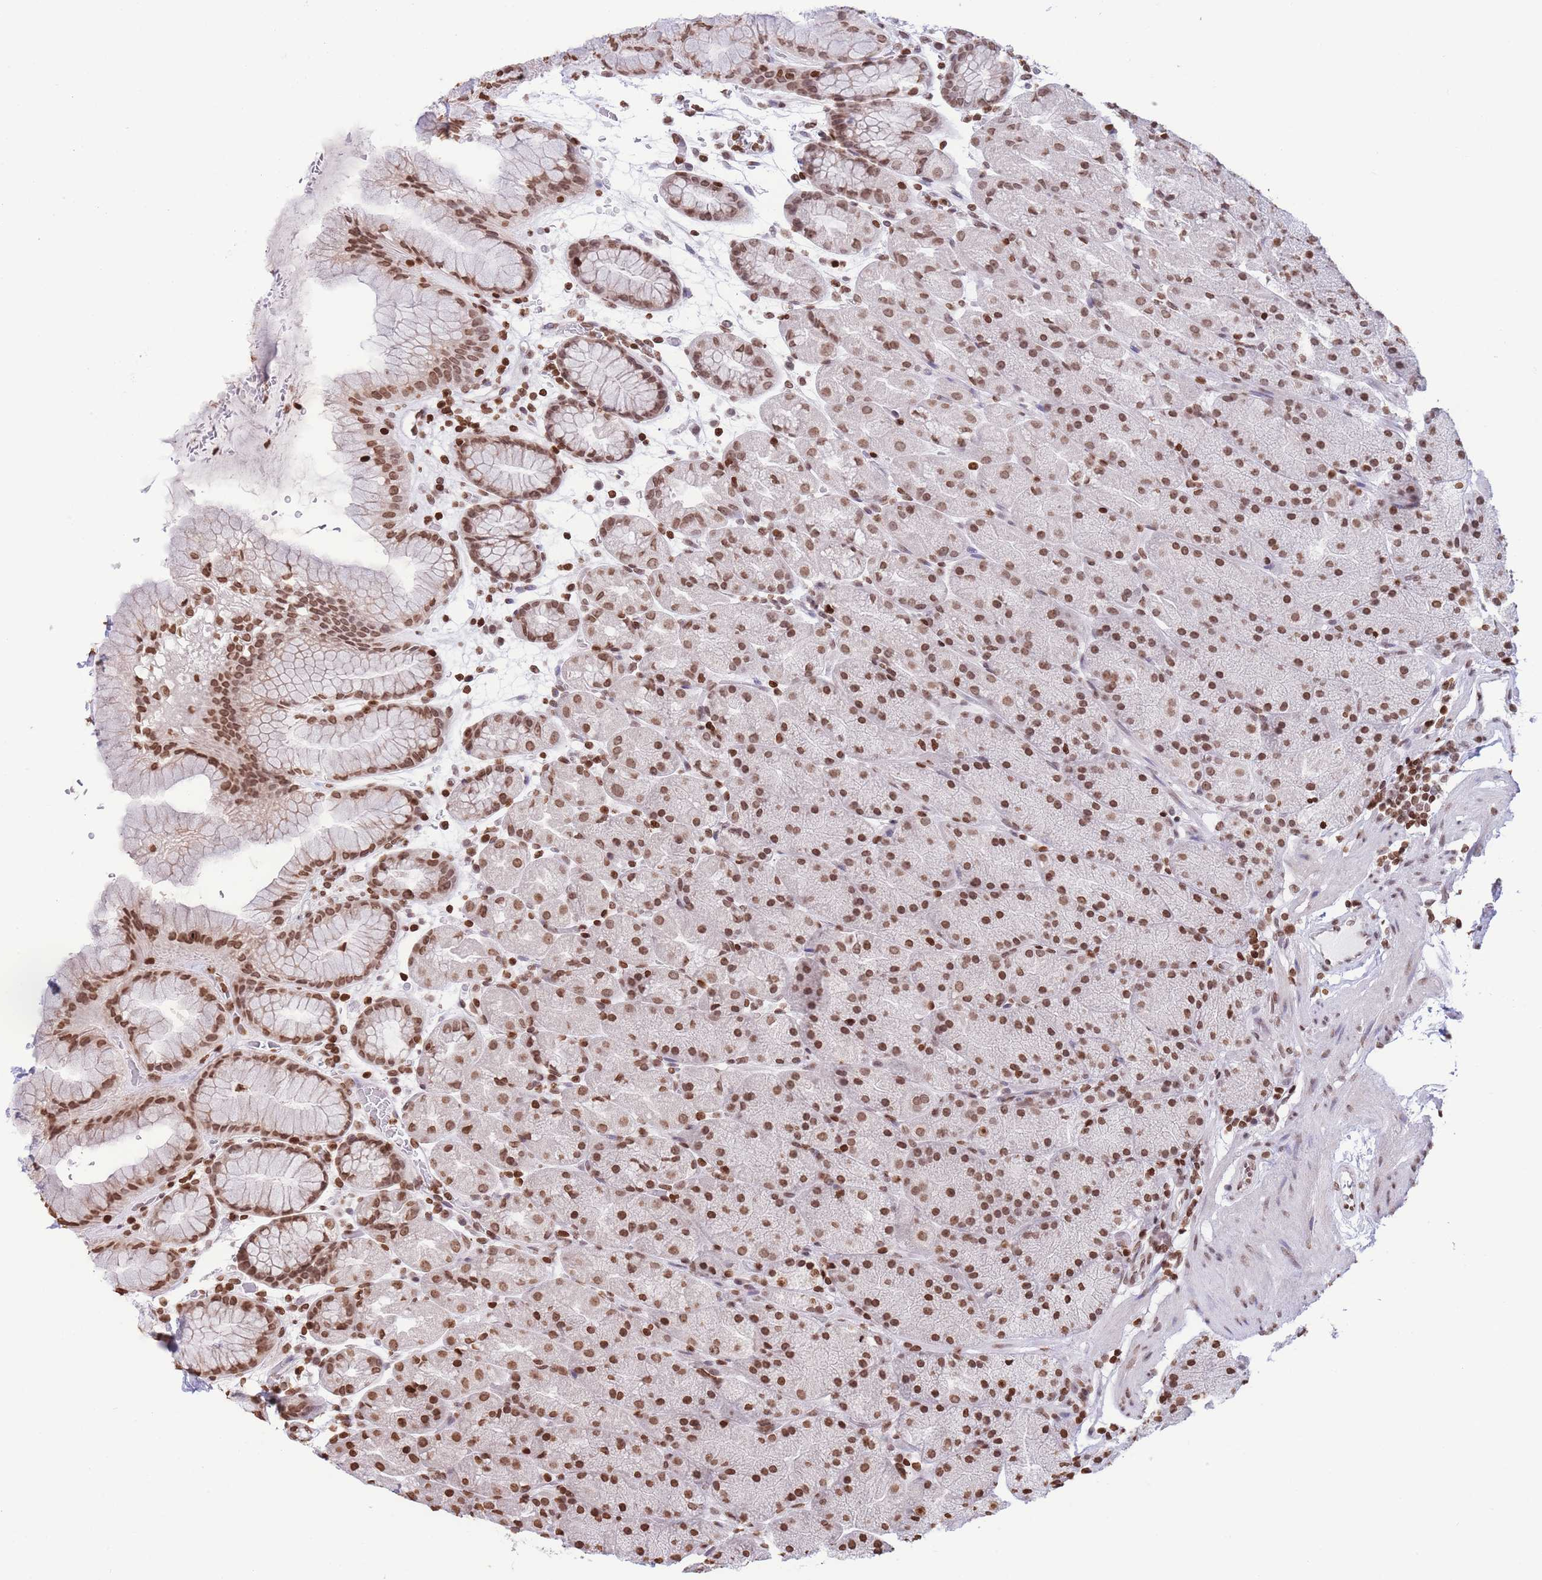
{"staining": {"intensity": "moderate", "quantity": ">75%", "location": "nuclear"}, "tissue": "stomach", "cell_type": "Glandular cells", "image_type": "normal", "snomed": [{"axis": "morphology", "description": "Normal tissue, NOS"}, {"axis": "topography", "description": "Stomach, upper"}, {"axis": "topography", "description": "Stomach, lower"}], "caption": "Immunohistochemical staining of normal stomach demonstrates moderate nuclear protein staining in approximately >75% of glandular cells.", "gene": "H2BC10", "patient": {"sex": "male", "age": 67}}